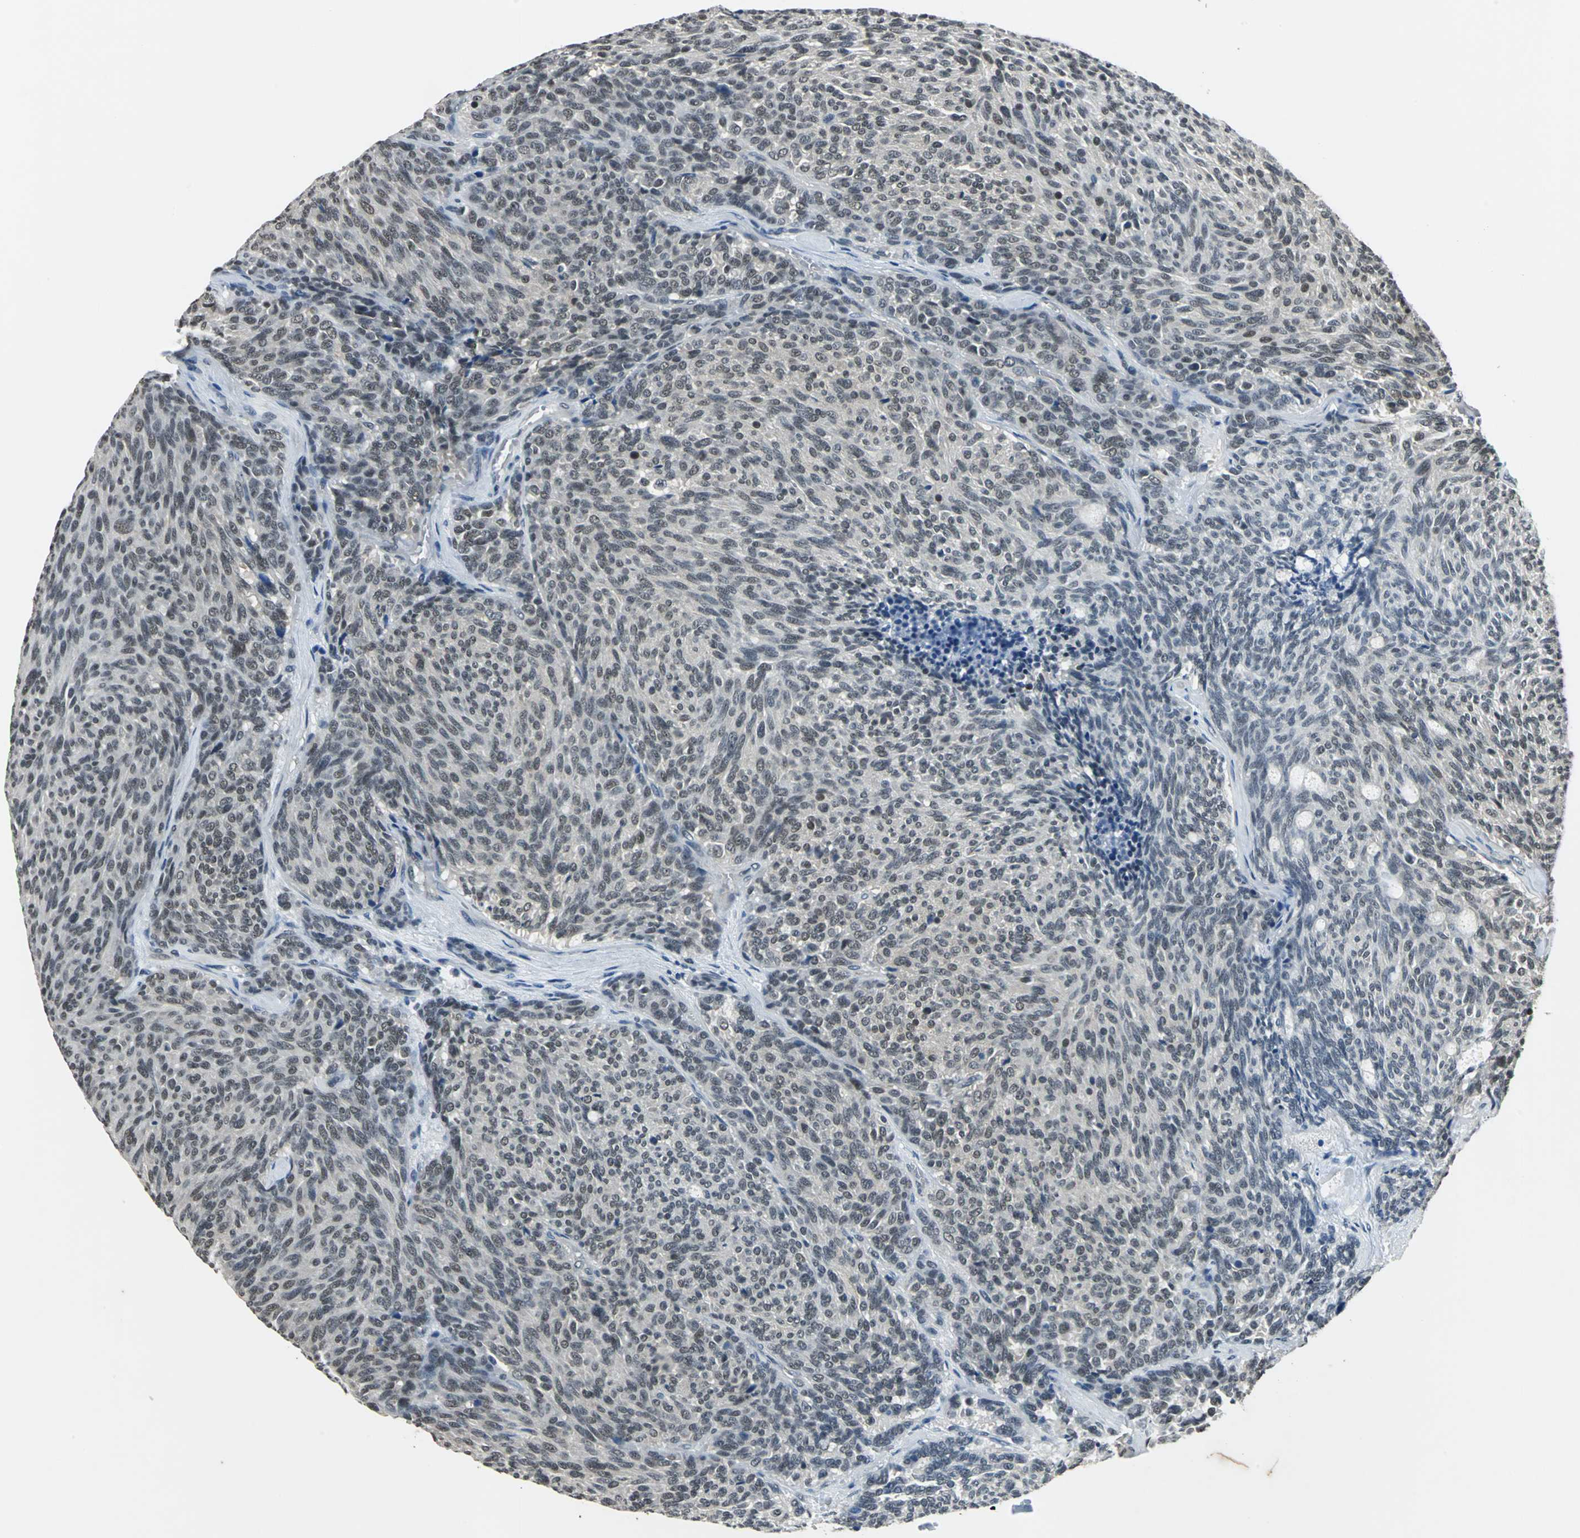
{"staining": {"intensity": "weak", "quantity": "25%-75%", "location": "nuclear"}, "tissue": "carcinoid", "cell_type": "Tumor cells", "image_type": "cancer", "snomed": [{"axis": "morphology", "description": "Carcinoid, malignant, NOS"}, {"axis": "topography", "description": "Pancreas"}], "caption": "Tumor cells exhibit weak nuclear staining in about 25%-75% of cells in carcinoid.", "gene": "RBM14", "patient": {"sex": "female", "age": 54}}